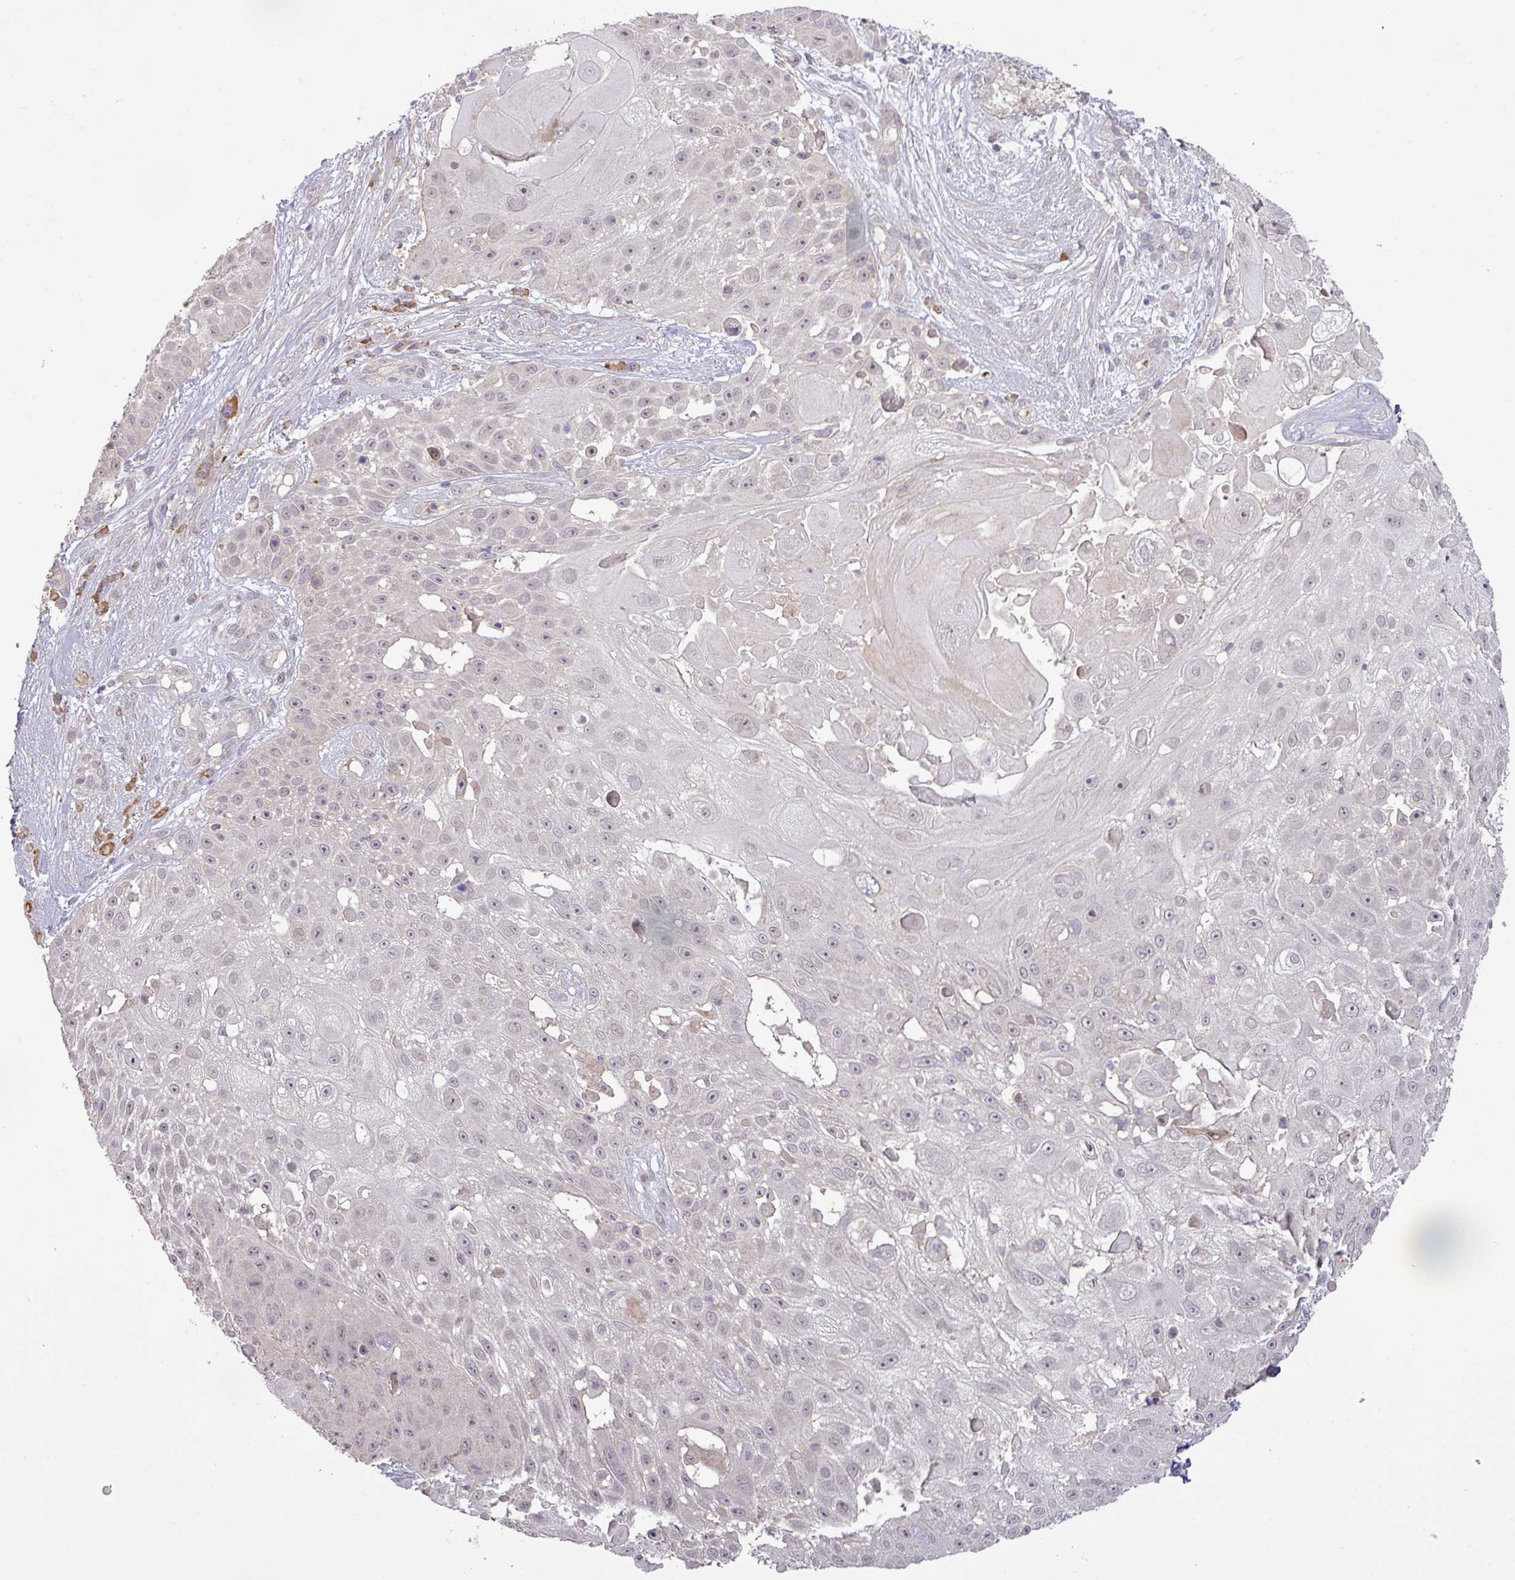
{"staining": {"intensity": "negative", "quantity": "none", "location": "none"}, "tissue": "skin cancer", "cell_type": "Tumor cells", "image_type": "cancer", "snomed": [{"axis": "morphology", "description": "Squamous cell carcinoma, NOS"}, {"axis": "topography", "description": "Skin"}], "caption": "Skin cancer stained for a protein using IHC shows no expression tumor cells.", "gene": "TPRA1", "patient": {"sex": "female", "age": 86}}